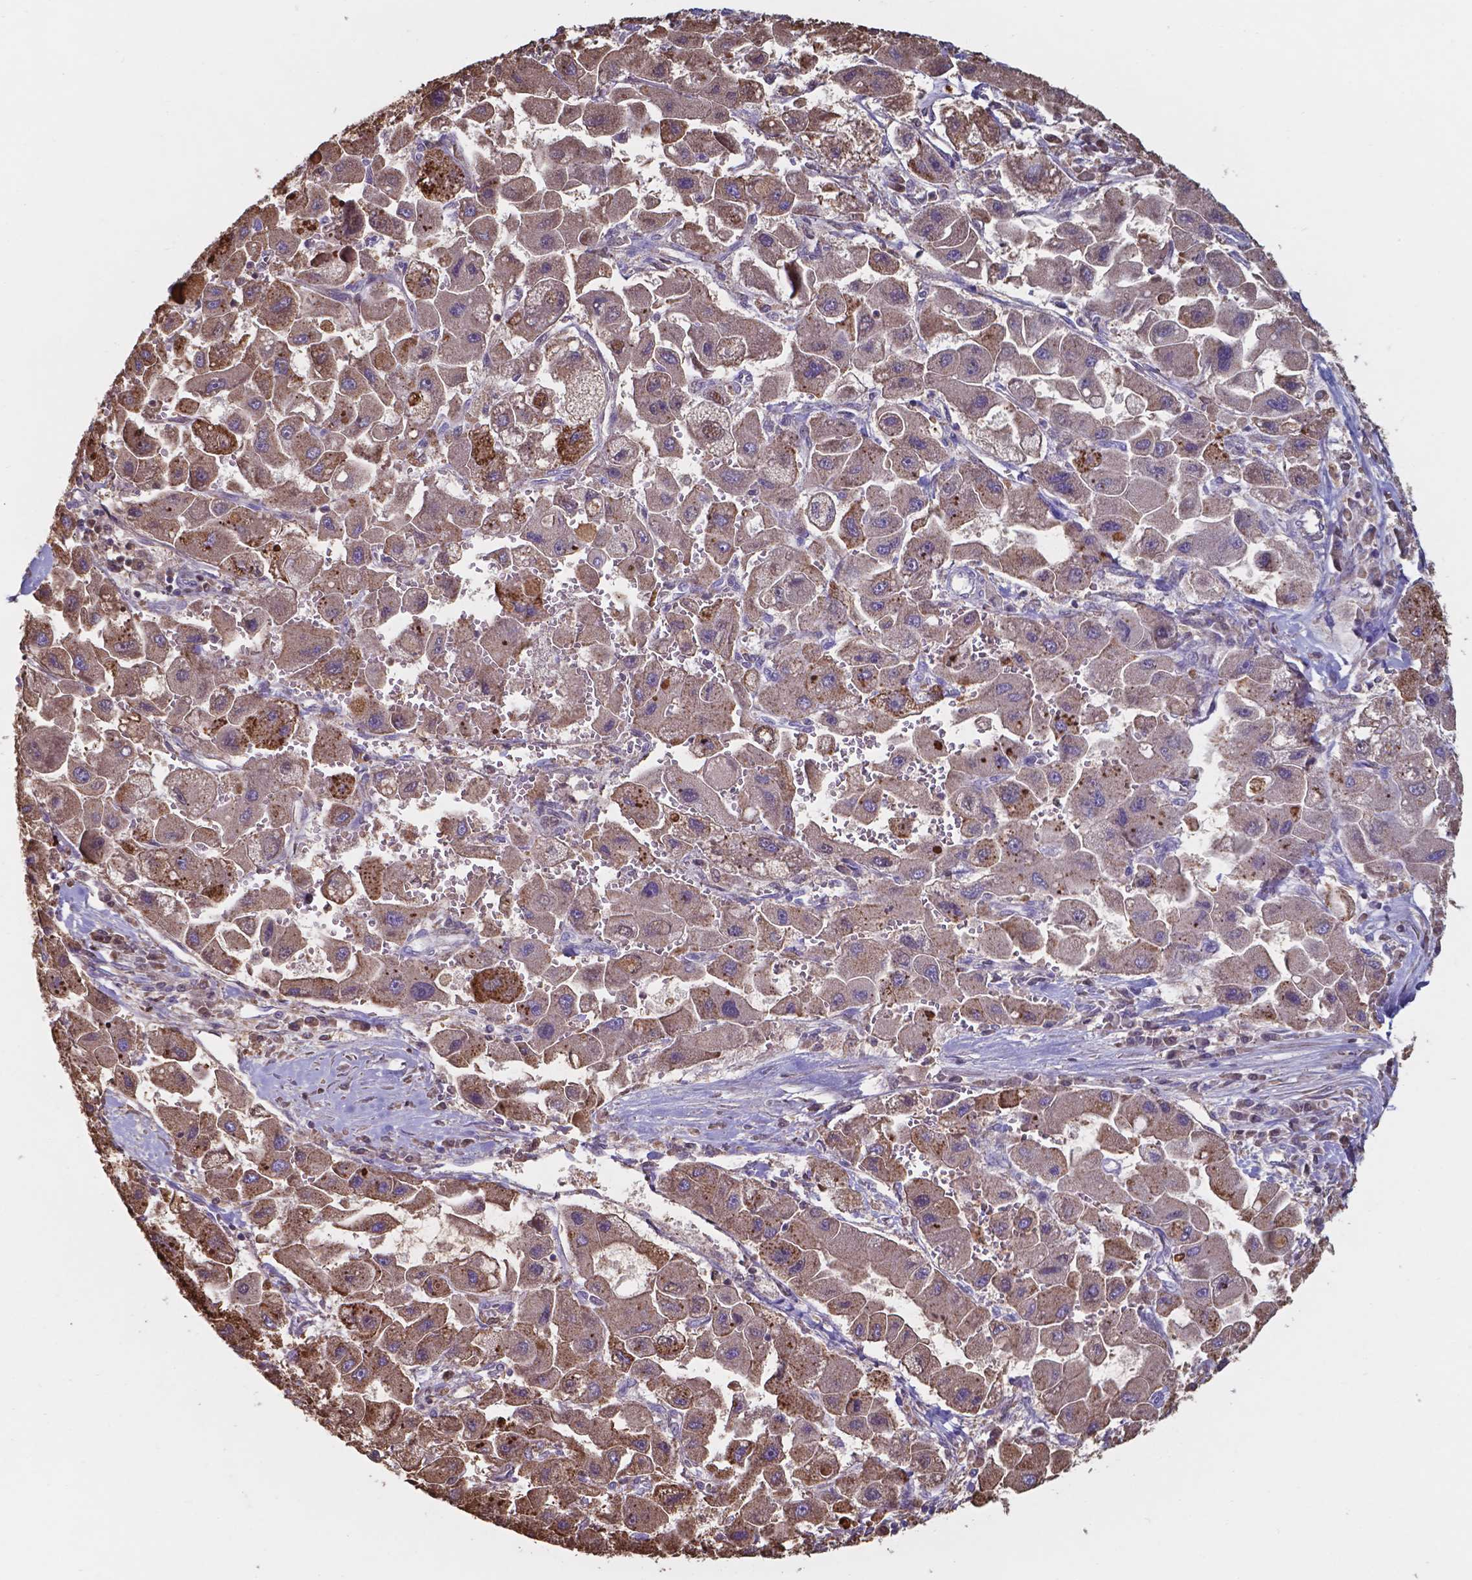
{"staining": {"intensity": "moderate", "quantity": "<25%", "location": "cytoplasmic/membranous"}, "tissue": "liver cancer", "cell_type": "Tumor cells", "image_type": "cancer", "snomed": [{"axis": "morphology", "description": "Carcinoma, Hepatocellular, NOS"}, {"axis": "topography", "description": "Liver"}], "caption": "A brown stain labels moderate cytoplasmic/membranous staining of a protein in liver cancer tumor cells. (Brightfield microscopy of DAB IHC at high magnification).", "gene": "SERPINA1", "patient": {"sex": "male", "age": 24}}